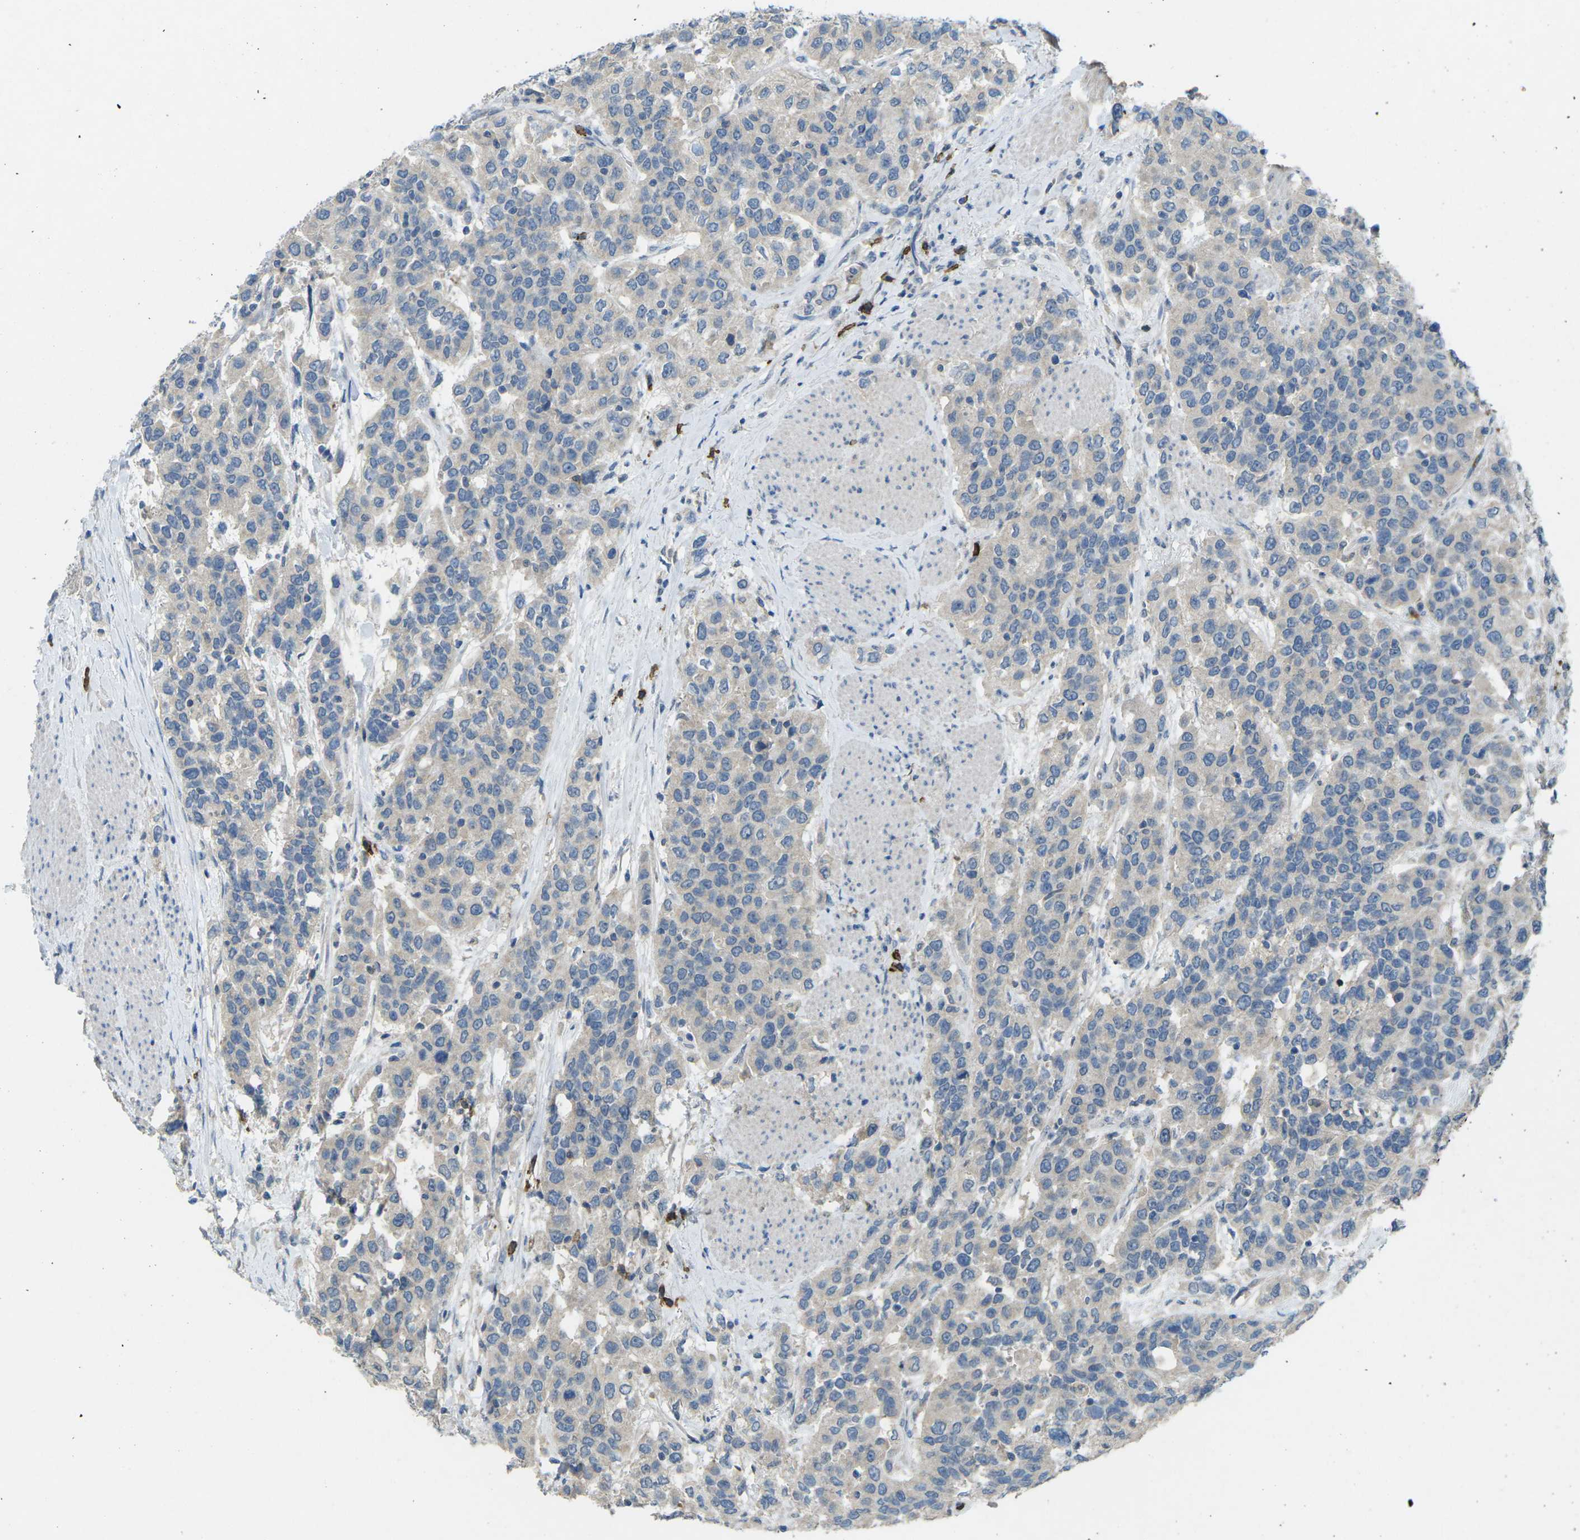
{"staining": {"intensity": "weak", "quantity": "<25%", "location": "cytoplasmic/membranous"}, "tissue": "urothelial cancer", "cell_type": "Tumor cells", "image_type": "cancer", "snomed": [{"axis": "morphology", "description": "Urothelial carcinoma, High grade"}, {"axis": "topography", "description": "Urinary bladder"}], "caption": "Tumor cells are negative for protein expression in human urothelial cancer.", "gene": "CD19", "patient": {"sex": "female", "age": 80}}